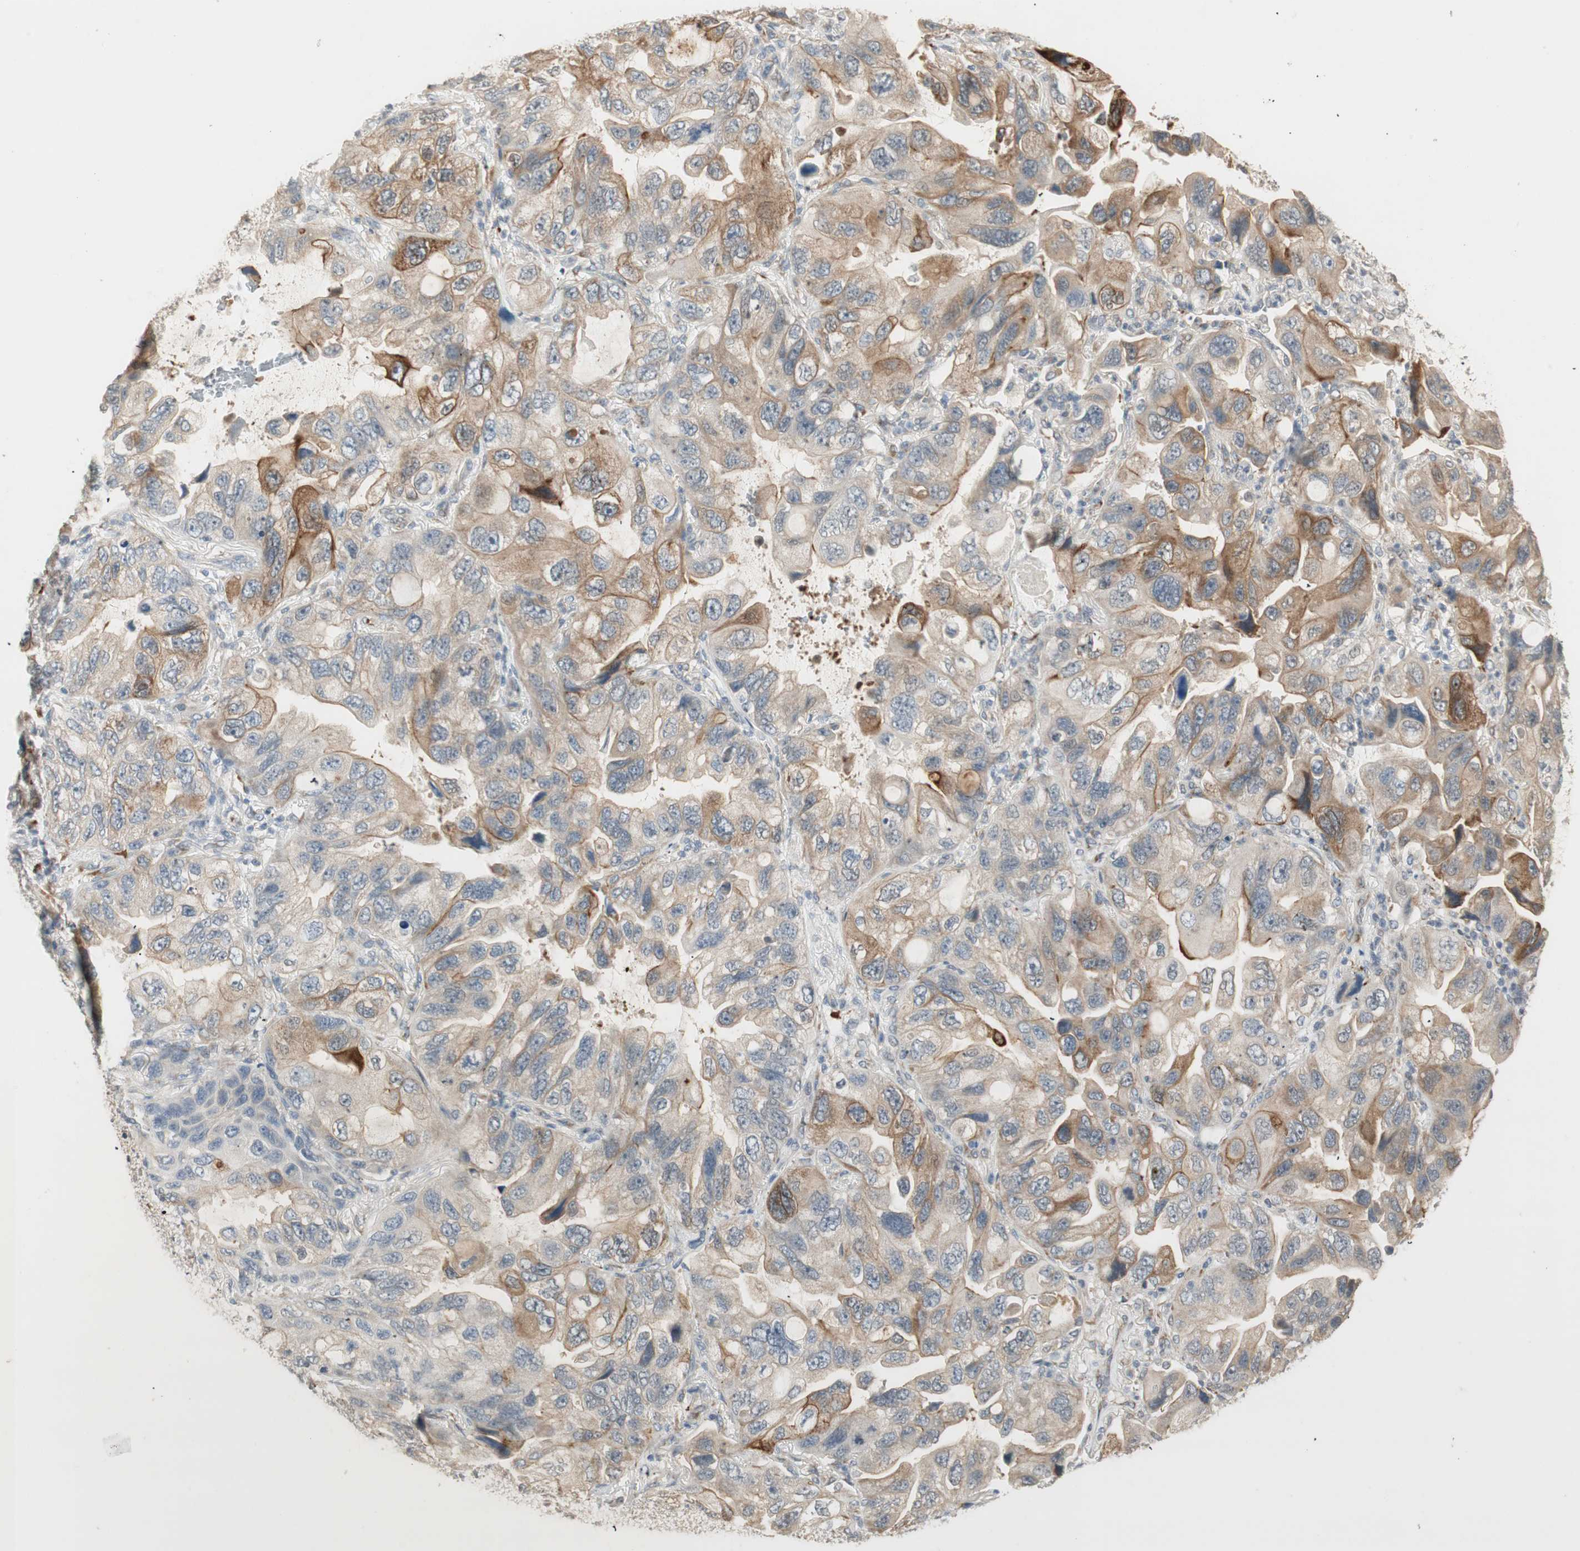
{"staining": {"intensity": "moderate", "quantity": ">75%", "location": "cytoplasmic/membranous"}, "tissue": "lung cancer", "cell_type": "Tumor cells", "image_type": "cancer", "snomed": [{"axis": "morphology", "description": "Squamous cell carcinoma, NOS"}, {"axis": "topography", "description": "Lung"}], "caption": "Immunohistochemical staining of lung cancer (squamous cell carcinoma) demonstrates medium levels of moderate cytoplasmic/membranous protein positivity in about >75% of tumor cells.", "gene": "TASOR", "patient": {"sex": "female", "age": 73}}